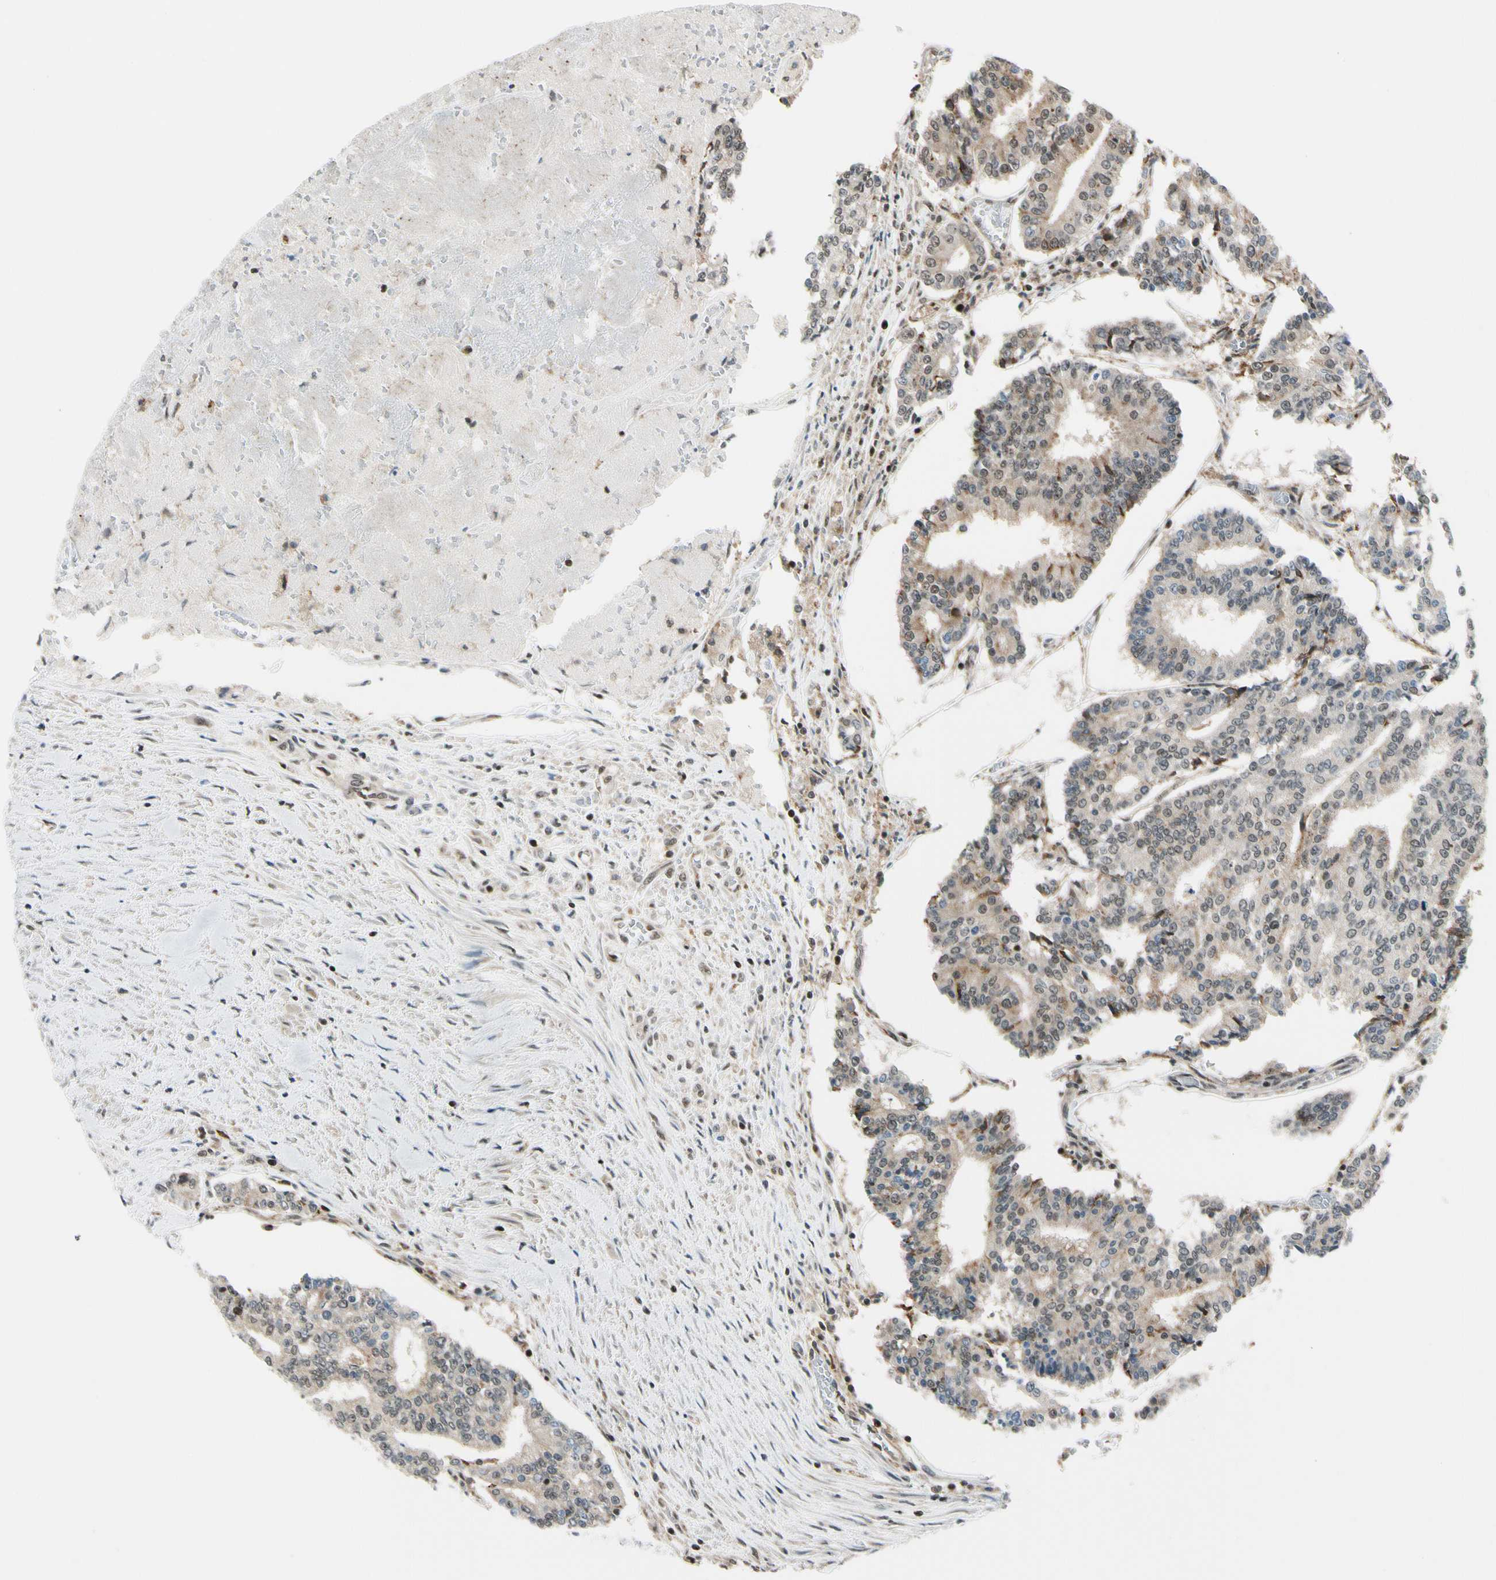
{"staining": {"intensity": "weak", "quantity": "<25%", "location": "cytoplasmic/membranous,nuclear"}, "tissue": "prostate cancer", "cell_type": "Tumor cells", "image_type": "cancer", "snomed": [{"axis": "morphology", "description": "Adenocarcinoma, High grade"}, {"axis": "topography", "description": "Prostate"}], "caption": "Human prostate cancer (high-grade adenocarcinoma) stained for a protein using immunohistochemistry reveals no expression in tumor cells.", "gene": "DAXX", "patient": {"sex": "male", "age": 55}}